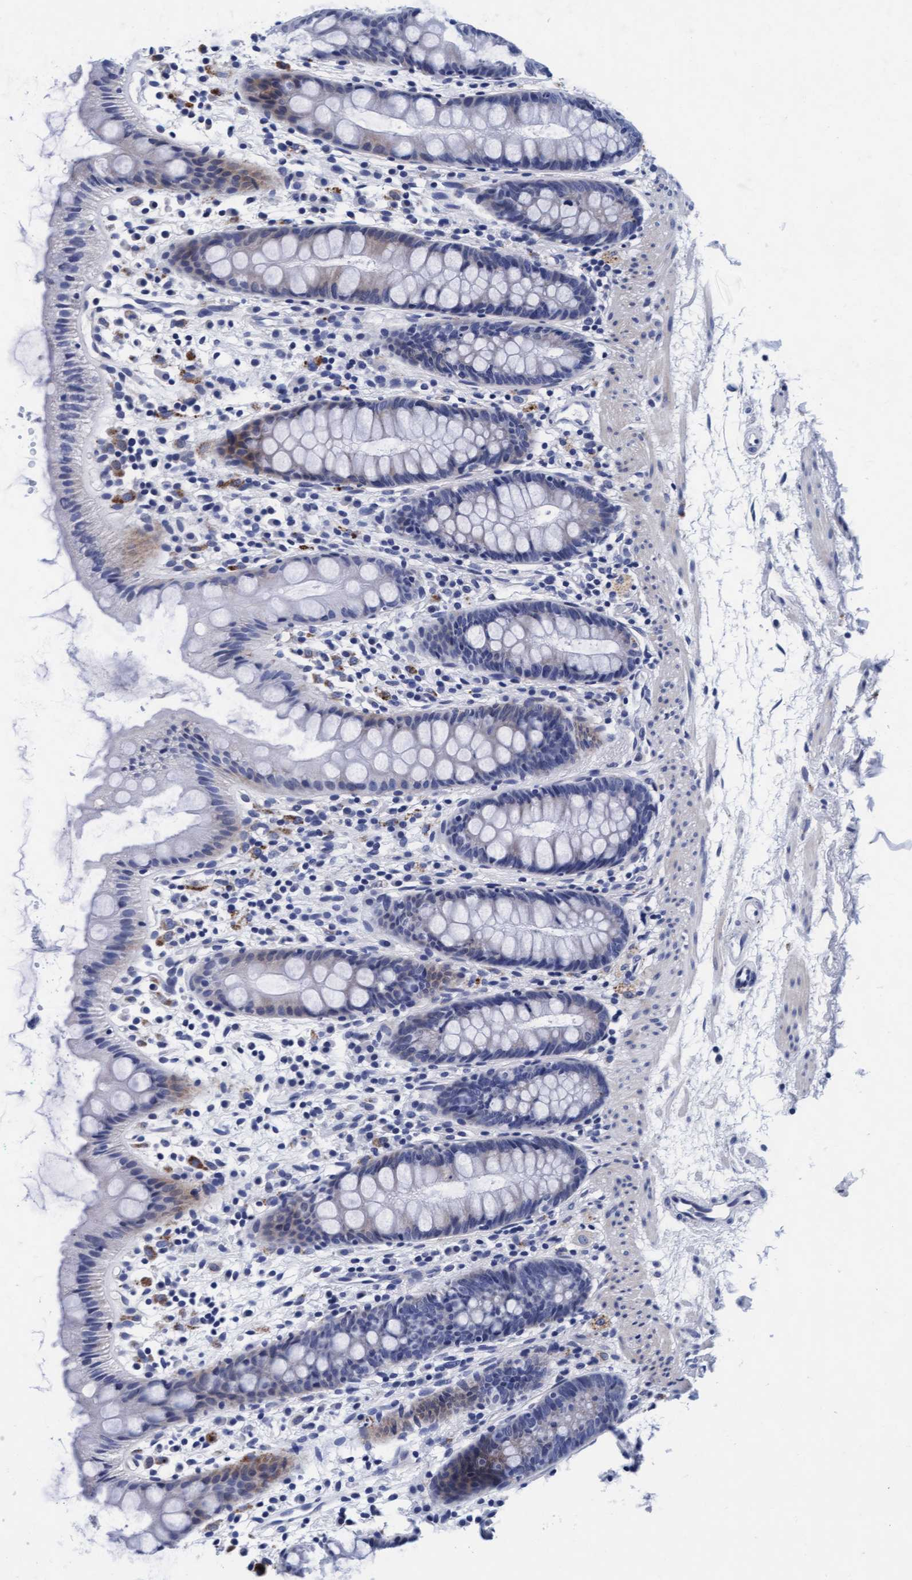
{"staining": {"intensity": "weak", "quantity": "<25%", "location": "cytoplasmic/membranous"}, "tissue": "rectum", "cell_type": "Glandular cells", "image_type": "normal", "snomed": [{"axis": "morphology", "description": "Normal tissue, NOS"}, {"axis": "topography", "description": "Rectum"}], "caption": "Immunohistochemical staining of unremarkable human rectum demonstrates no significant staining in glandular cells. (DAB immunohistochemistry visualized using brightfield microscopy, high magnification).", "gene": "ARSG", "patient": {"sex": "female", "age": 65}}